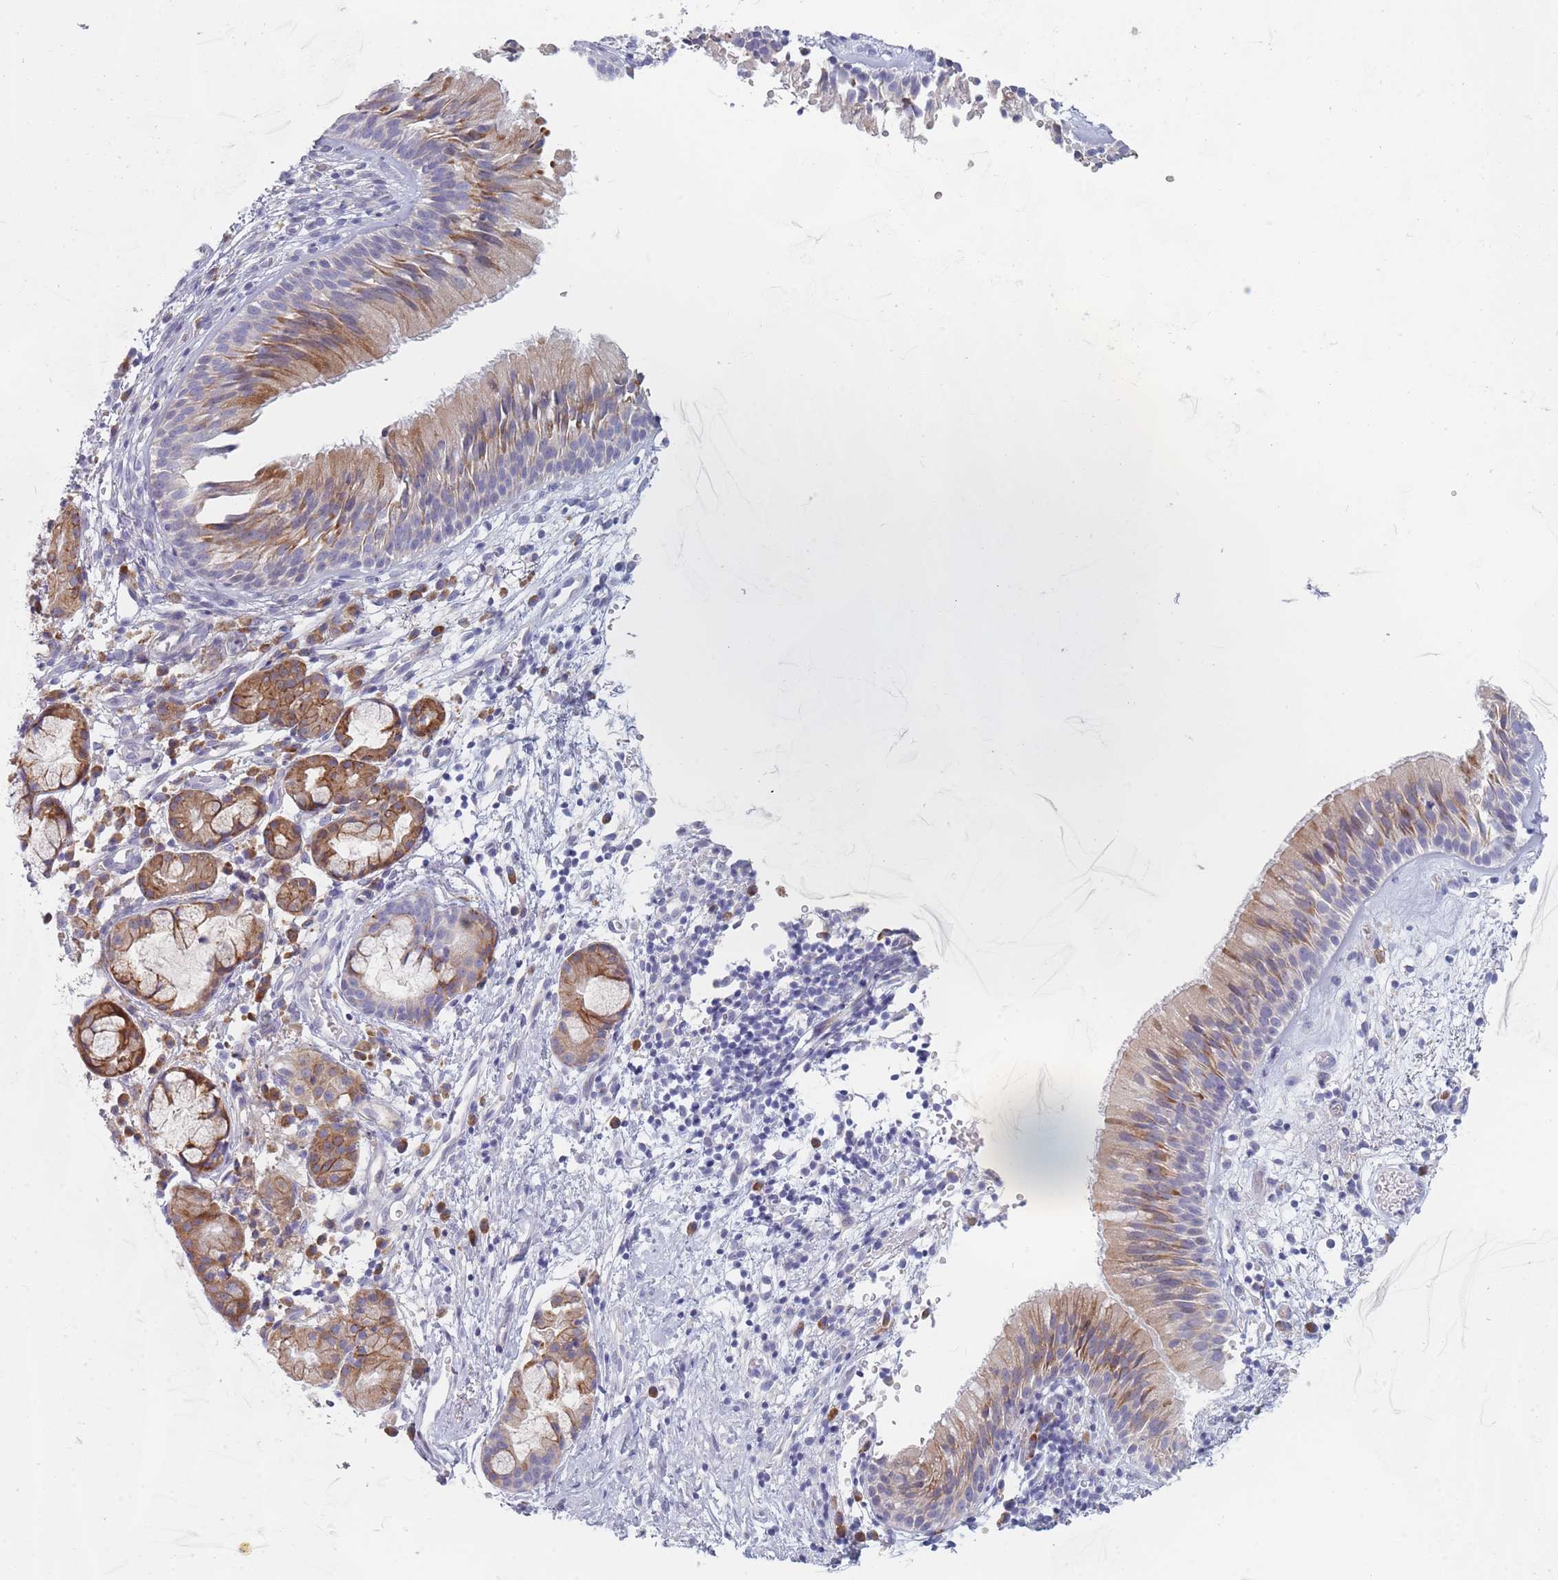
{"staining": {"intensity": "weak", "quantity": "25%-75%", "location": "cytoplasmic/membranous"}, "tissue": "nasopharynx", "cell_type": "Respiratory epithelial cells", "image_type": "normal", "snomed": [{"axis": "morphology", "description": "Normal tissue, NOS"}, {"axis": "topography", "description": "Nasopharynx"}], "caption": "Immunohistochemistry (DAB) staining of benign nasopharynx shows weak cytoplasmic/membranous protein expression in approximately 25%-75% of respiratory epithelial cells.", "gene": "SPATS1", "patient": {"sex": "male", "age": 65}}